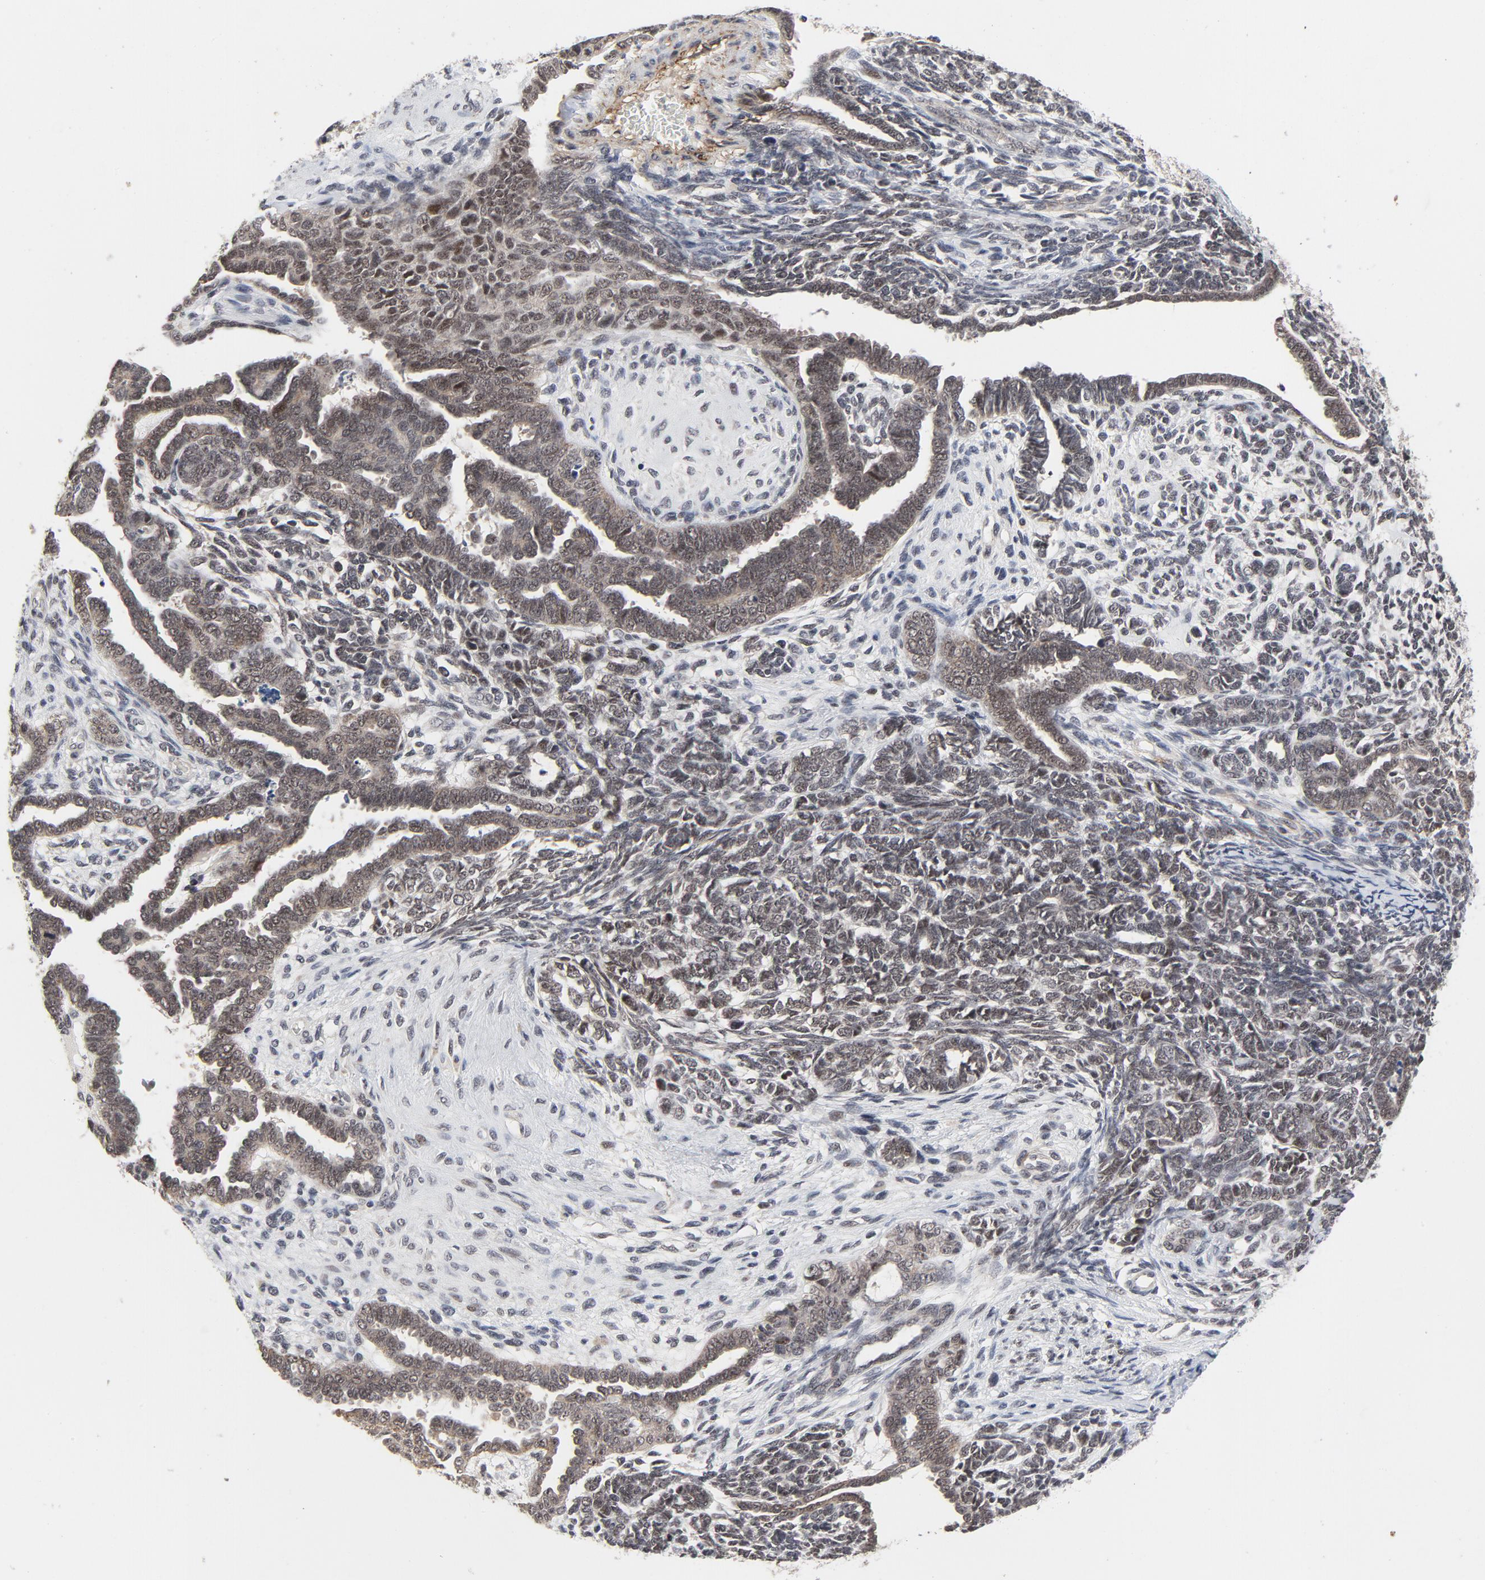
{"staining": {"intensity": "moderate", "quantity": ">75%", "location": "nuclear"}, "tissue": "endometrial cancer", "cell_type": "Tumor cells", "image_type": "cancer", "snomed": [{"axis": "morphology", "description": "Neoplasm, malignant, NOS"}, {"axis": "topography", "description": "Endometrium"}], "caption": "Immunohistochemistry histopathology image of neoplastic tissue: endometrial neoplasm (malignant) stained using immunohistochemistry reveals medium levels of moderate protein expression localized specifically in the nuclear of tumor cells, appearing as a nuclear brown color.", "gene": "ZKSCAN8", "patient": {"sex": "female", "age": 74}}